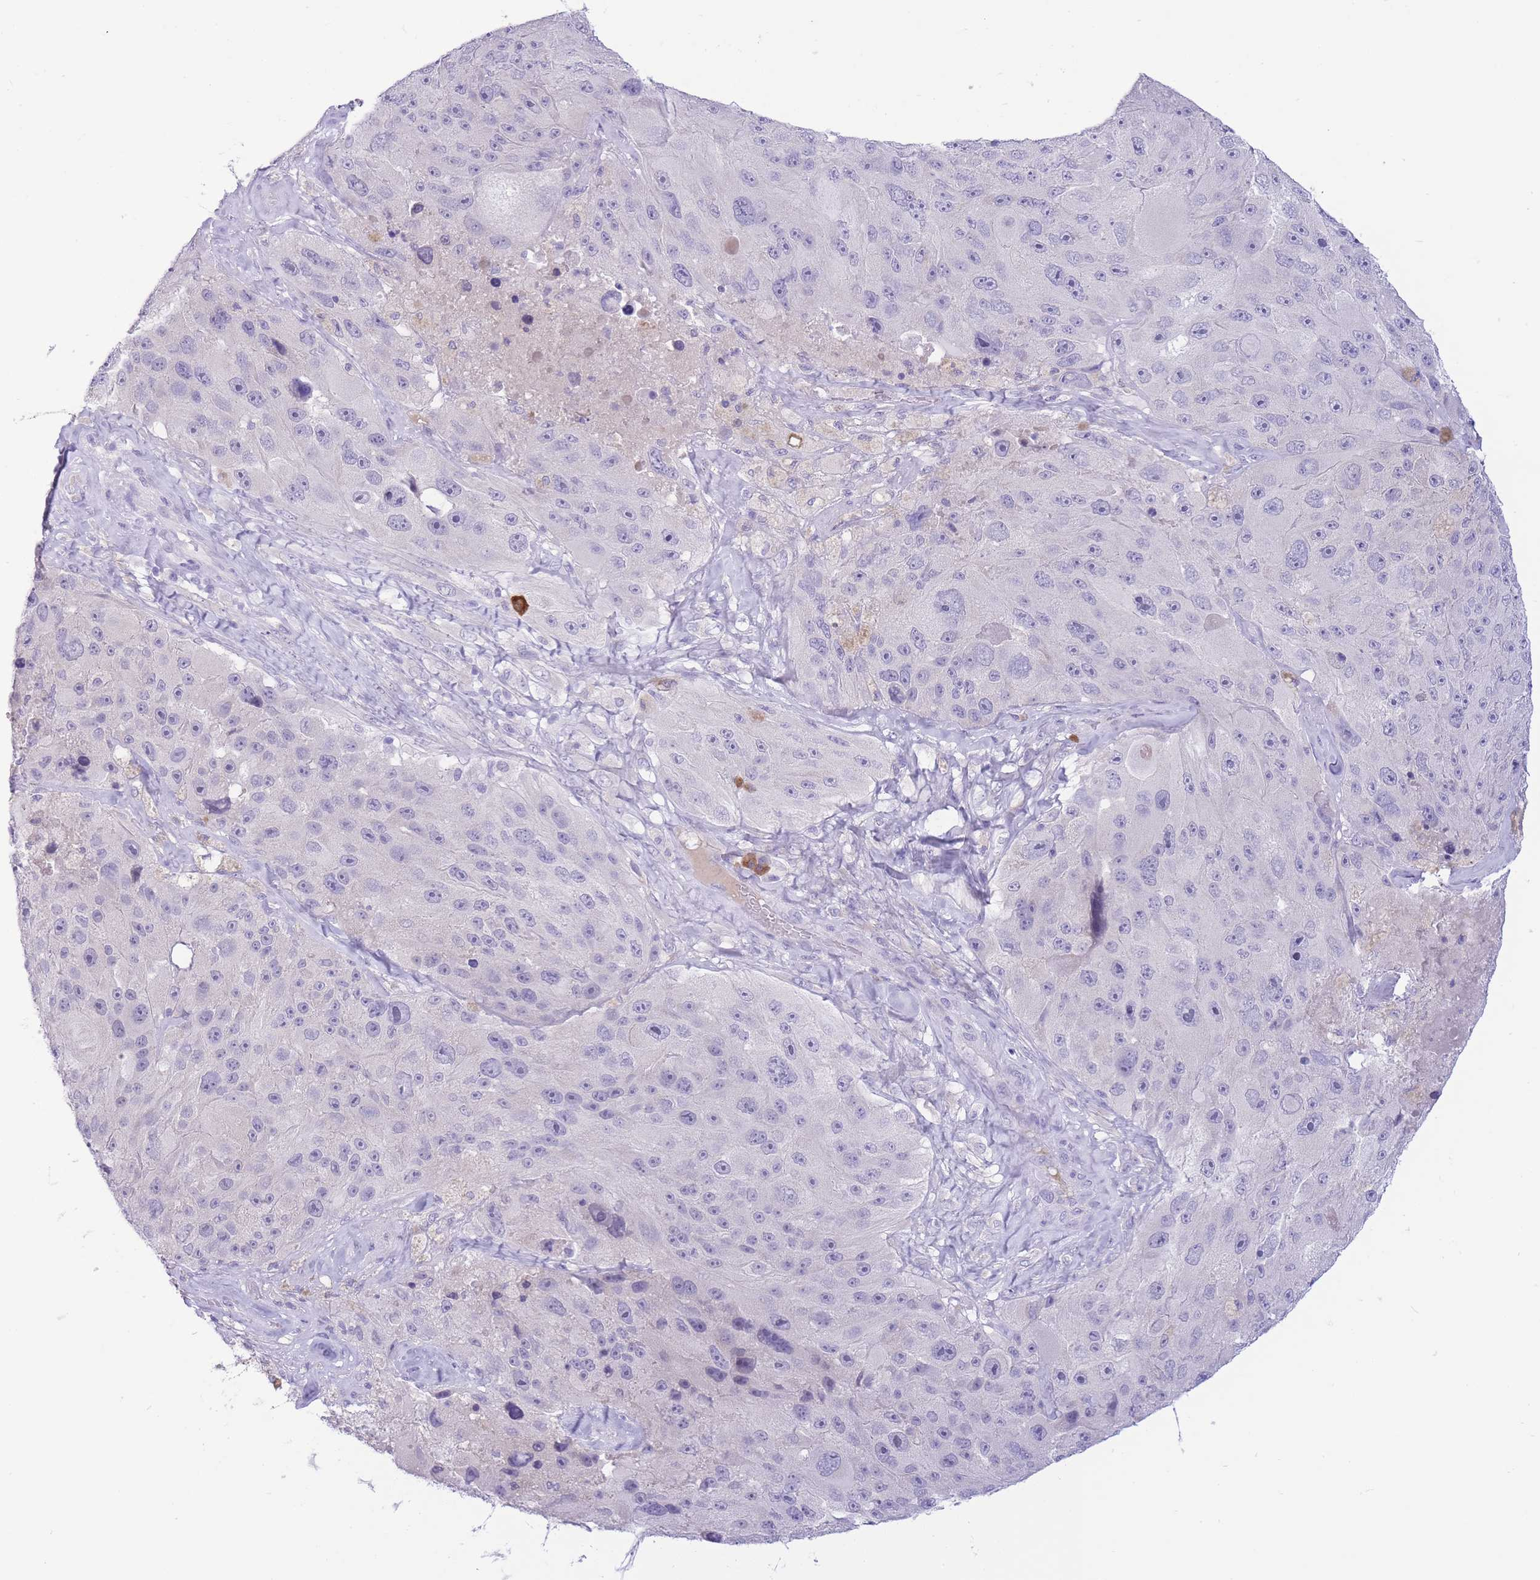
{"staining": {"intensity": "negative", "quantity": "none", "location": "none"}, "tissue": "melanoma", "cell_type": "Tumor cells", "image_type": "cancer", "snomed": [{"axis": "morphology", "description": "Malignant melanoma, Metastatic site"}, {"axis": "topography", "description": "Lymph node"}], "caption": "An immunohistochemistry histopathology image of melanoma is shown. There is no staining in tumor cells of melanoma.", "gene": "ASAP3", "patient": {"sex": "male", "age": 62}}